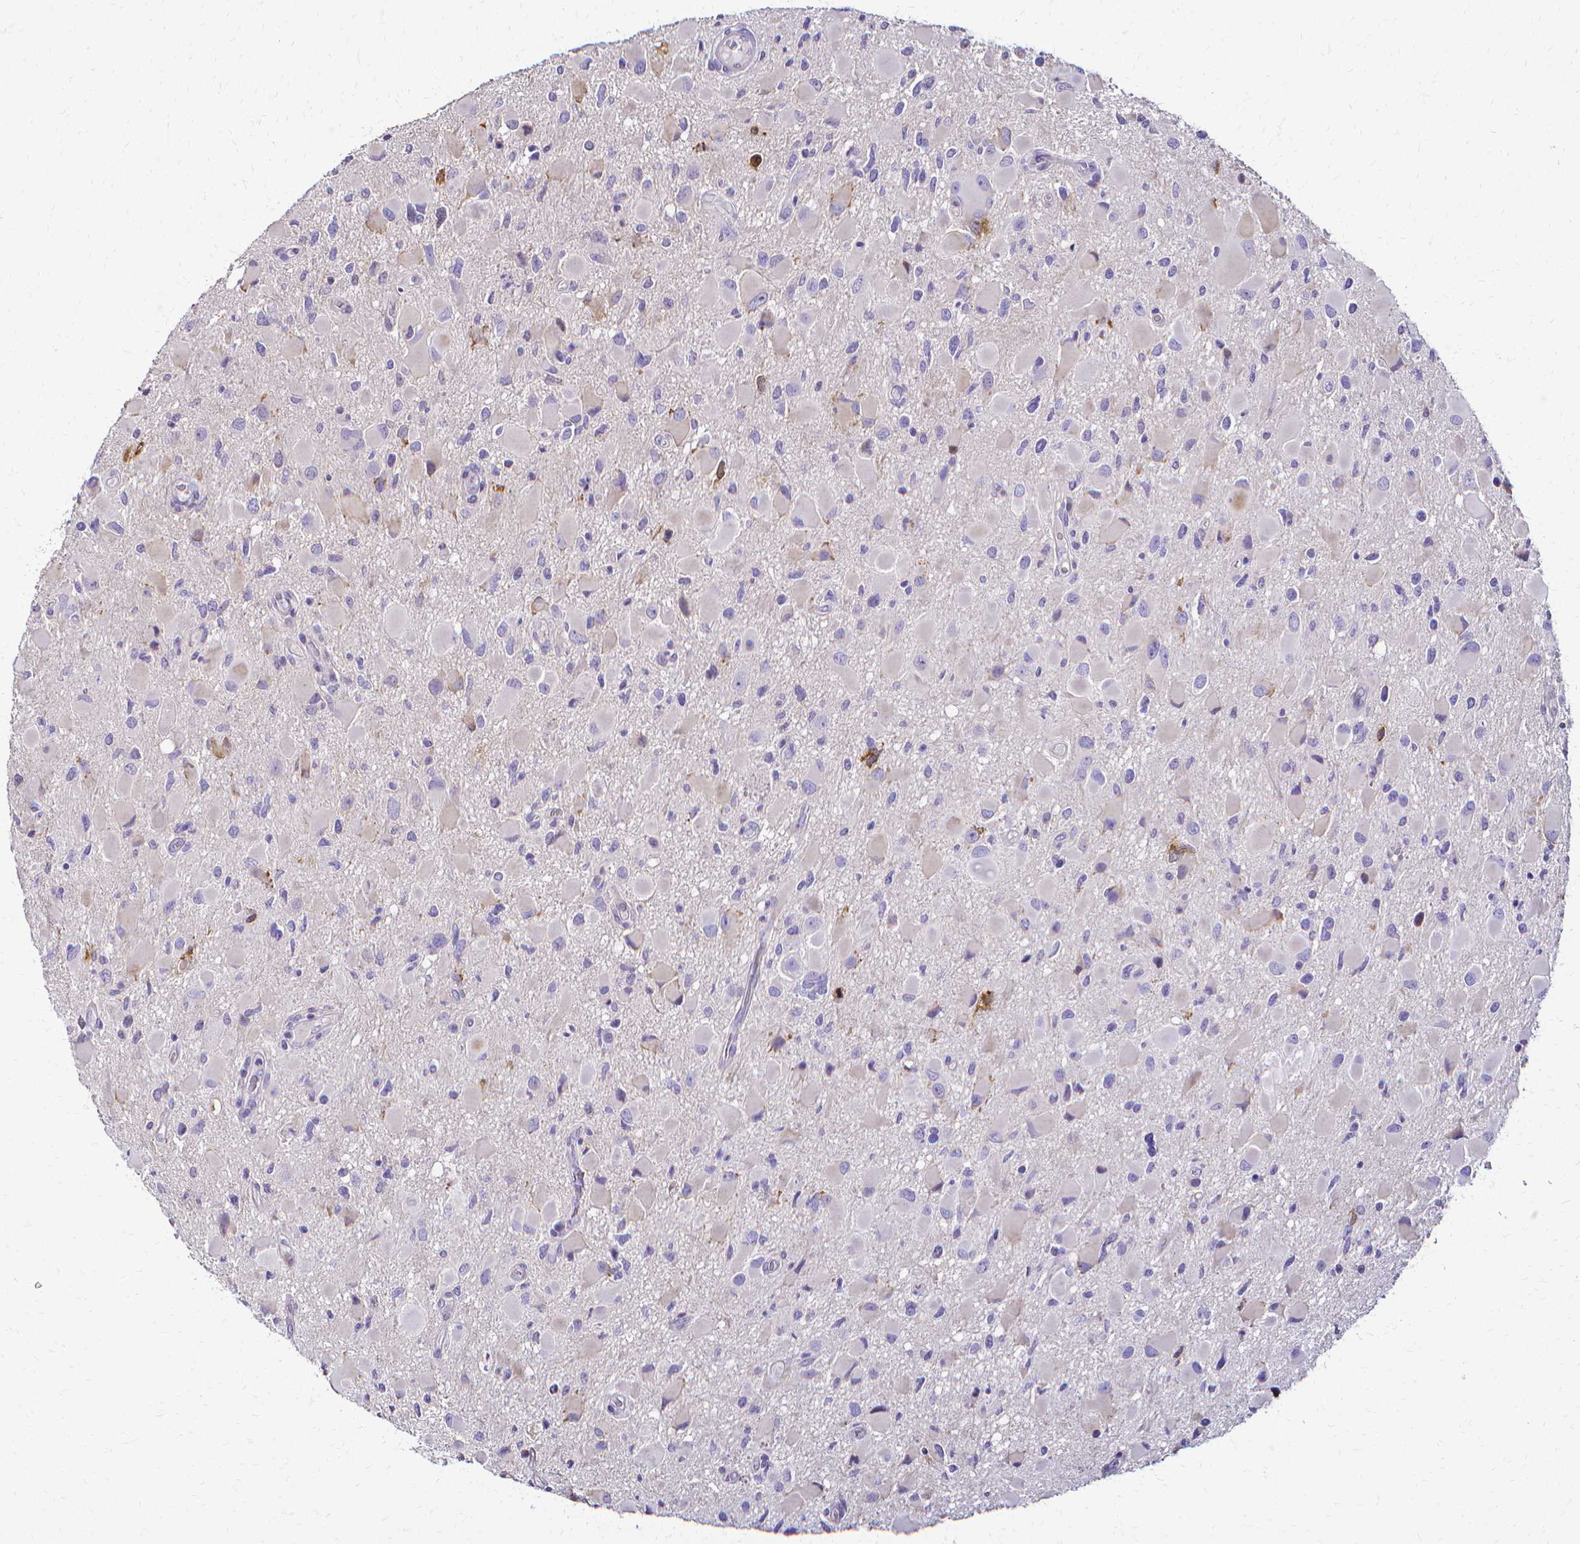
{"staining": {"intensity": "strong", "quantity": "<25%", "location": "cytoplasmic/membranous"}, "tissue": "glioma", "cell_type": "Tumor cells", "image_type": "cancer", "snomed": [{"axis": "morphology", "description": "Glioma, malignant, Low grade"}, {"axis": "topography", "description": "Brain"}], "caption": "Brown immunohistochemical staining in glioma reveals strong cytoplasmic/membranous expression in approximately <25% of tumor cells.", "gene": "CCNB1", "patient": {"sex": "female", "age": 32}}